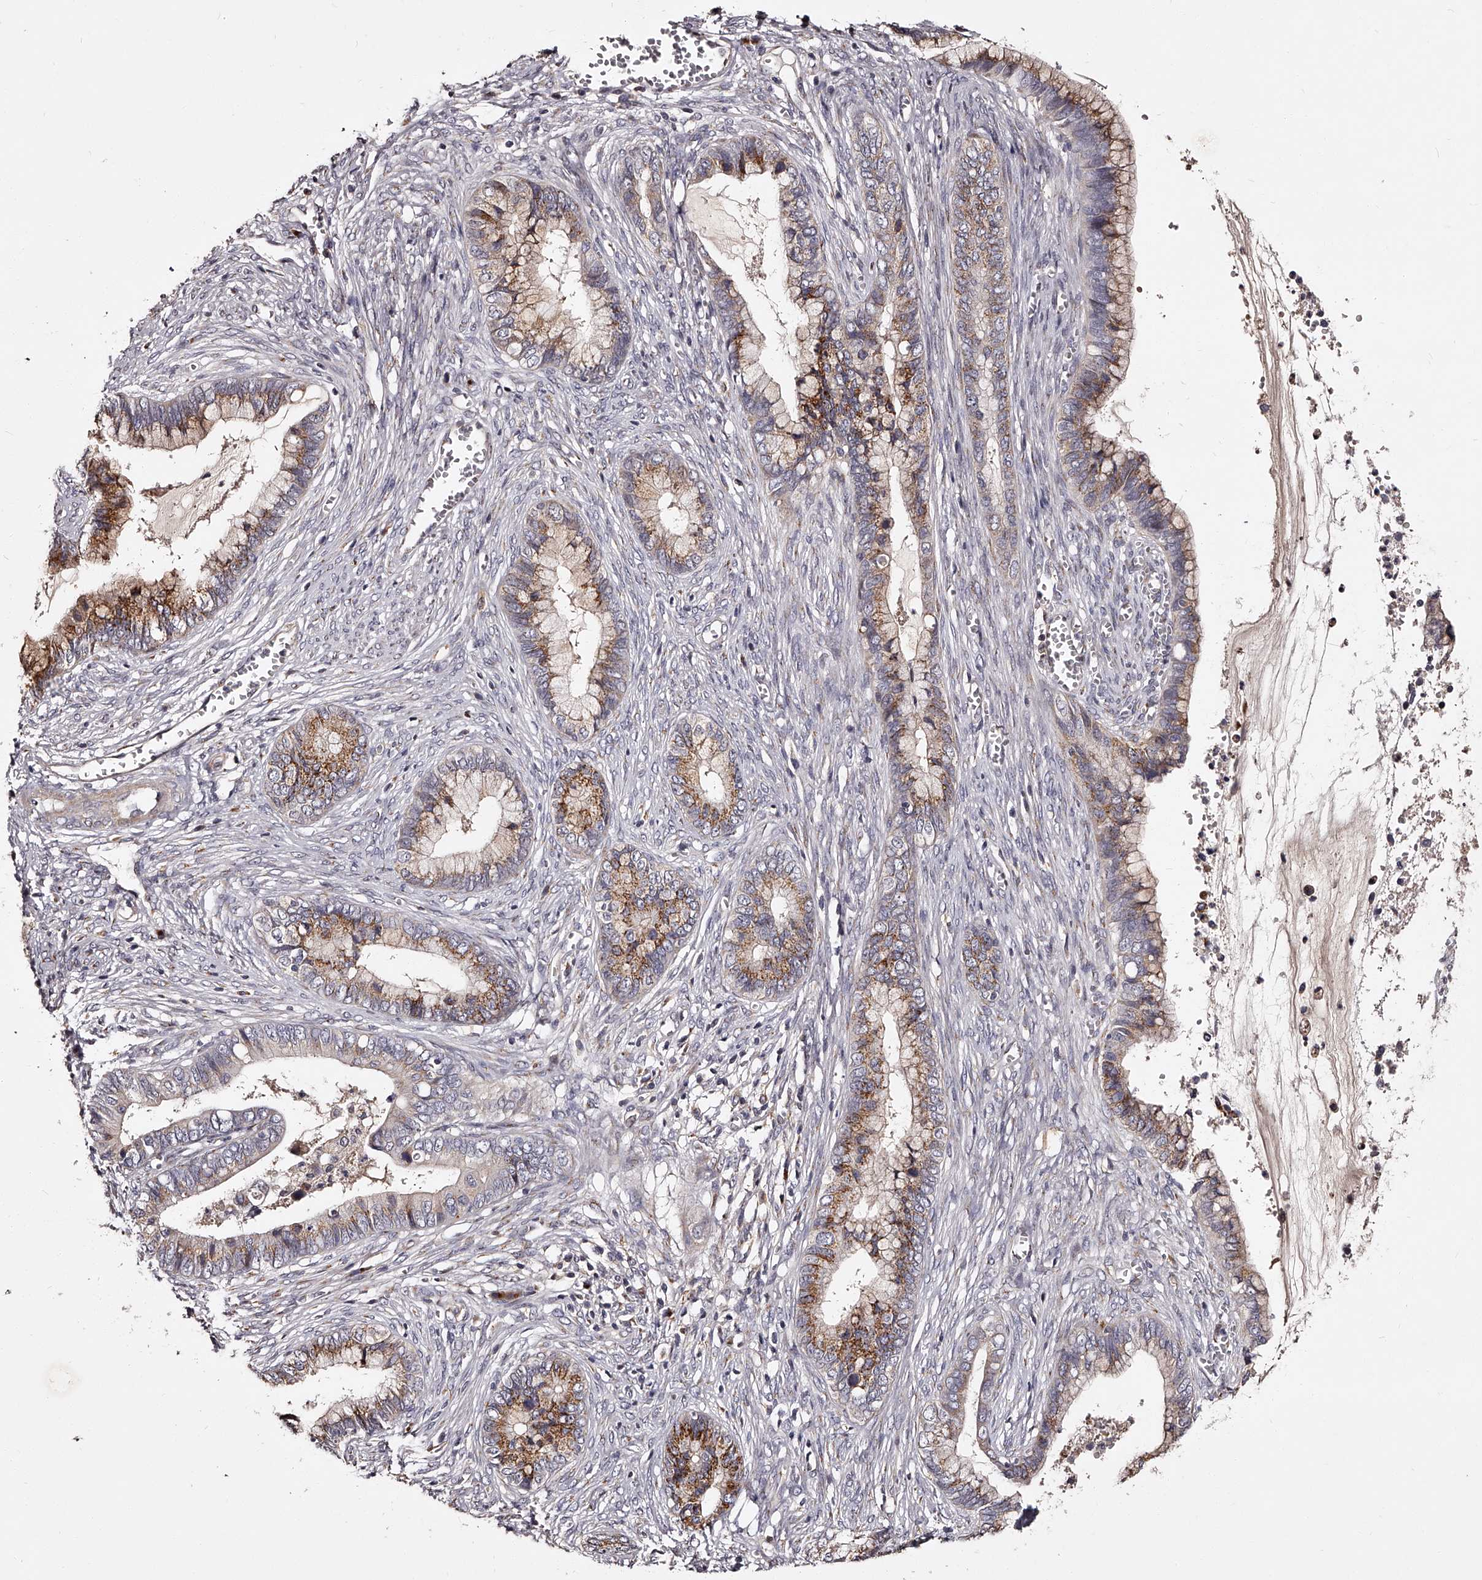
{"staining": {"intensity": "moderate", "quantity": "25%-75%", "location": "cytoplasmic/membranous"}, "tissue": "cervical cancer", "cell_type": "Tumor cells", "image_type": "cancer", "snomed": [{"axis": "morphology", "description": "Adenocarcinoma, NOS"}, {"axis": "topography", "description": "Cervix"}], "caption": "Cervical cancer stained with immunohistochemistry (IHC) exhibits moderate cytoplasmic/membranous staining in about 25%-75% of tumor cells.", "gene": "RSC1A1", "patient": {"sex": "female", "age": 44}}